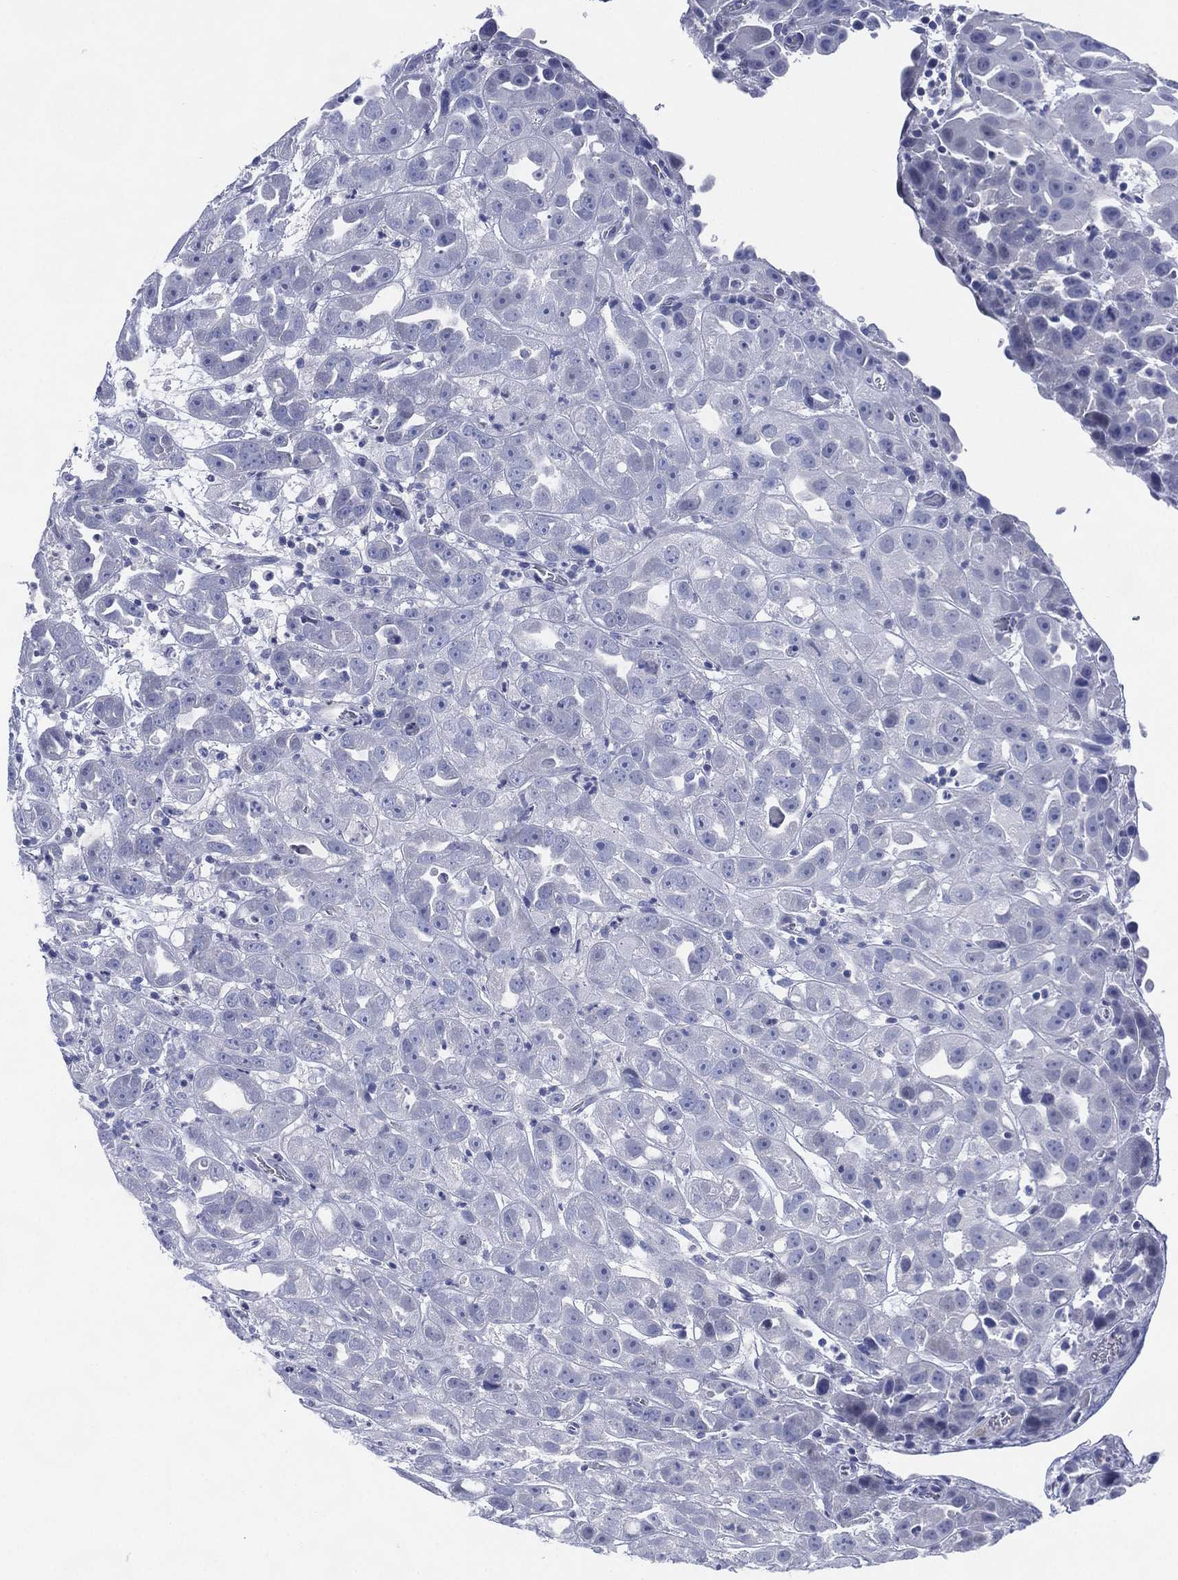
{"staining": {"intensity": "negative", "quantity": "none", "location": "none"}, "tissue": "urothelial cancer", "cell_type": "Tumor cells", "image_type": "cancer", "snomed": [{"axis": "morphology", "description": "Urothelial carcinoma, High grade"}, {"axis": "topography", "description": "Urinary bladder"}], "caption": "Tumor cells are negative for brown protein staining in high-grade urothelial carcinoma. The staining is performed using DAB (3,3'-diaminobenzidine) brown chromogen with nuclei counter-stained in using hematoxylin.", "gene": "TMEM247", "patient": {"sex": "female", "age": 41}}